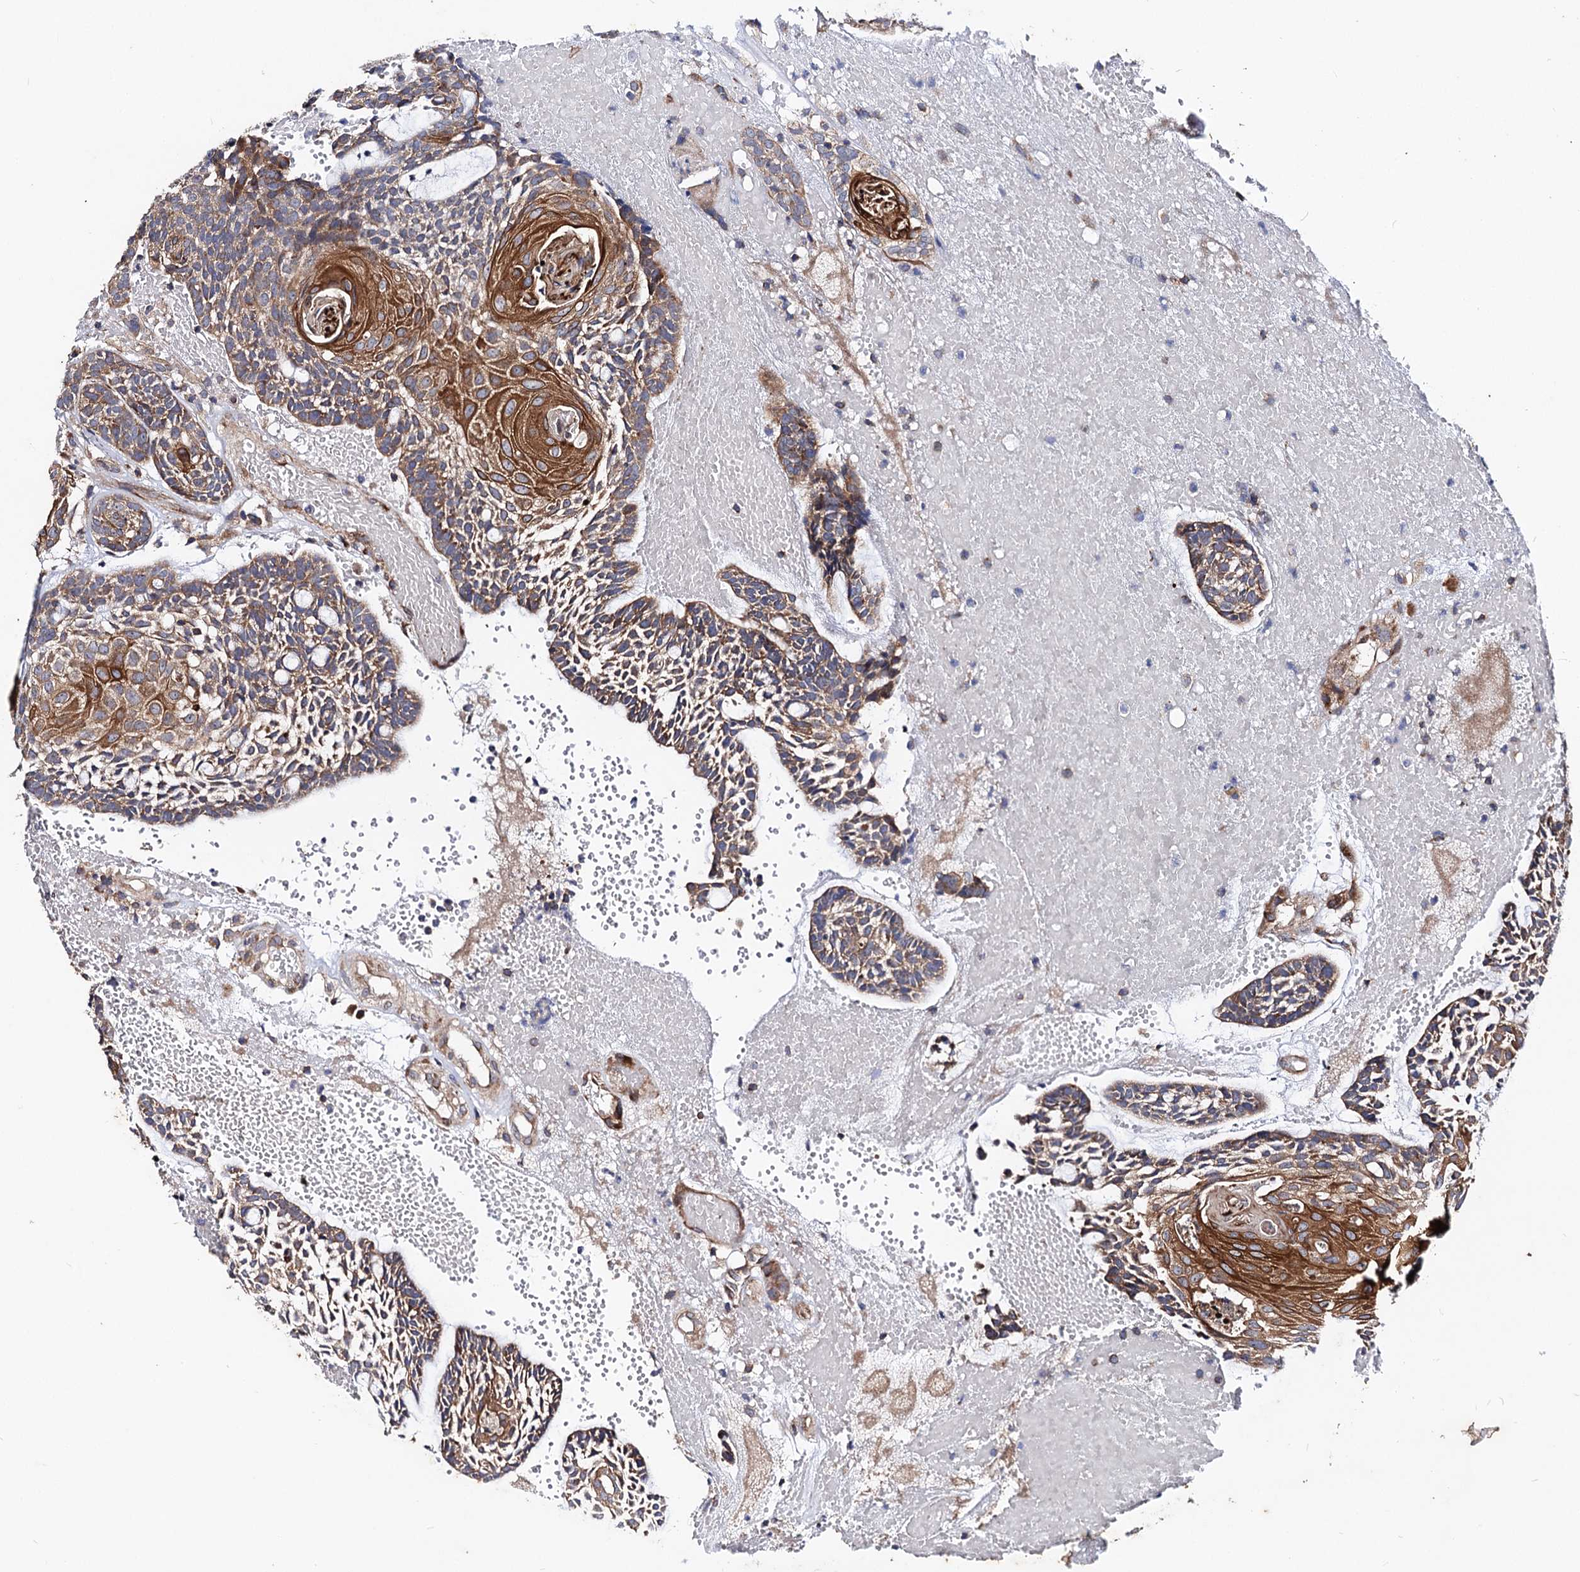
{"staining": {"intensity": "moderate", "quantity": ">75%", "location": "cytoplasmic/membranous"}, "tissue": "head and neck cancer", "cell_type": "Tumor cells", "image_type": "cancer", "snomed": [{"axis": "morphology", "description": "Adenocarcinoma, NOS"}, {"axis": "topography", "description": "Subcutis"}, {"axis": "topography", "description": "Head-Neck"}], "caption": "Adenocarcinoma (head and neck) stained with a brown dye demonstrates moderate cytoplasmic/membranous positive expression in approximately >75% of tumor cells.", "gene": "DYDC1", "patient": {"sex": "female", "age": 73}}